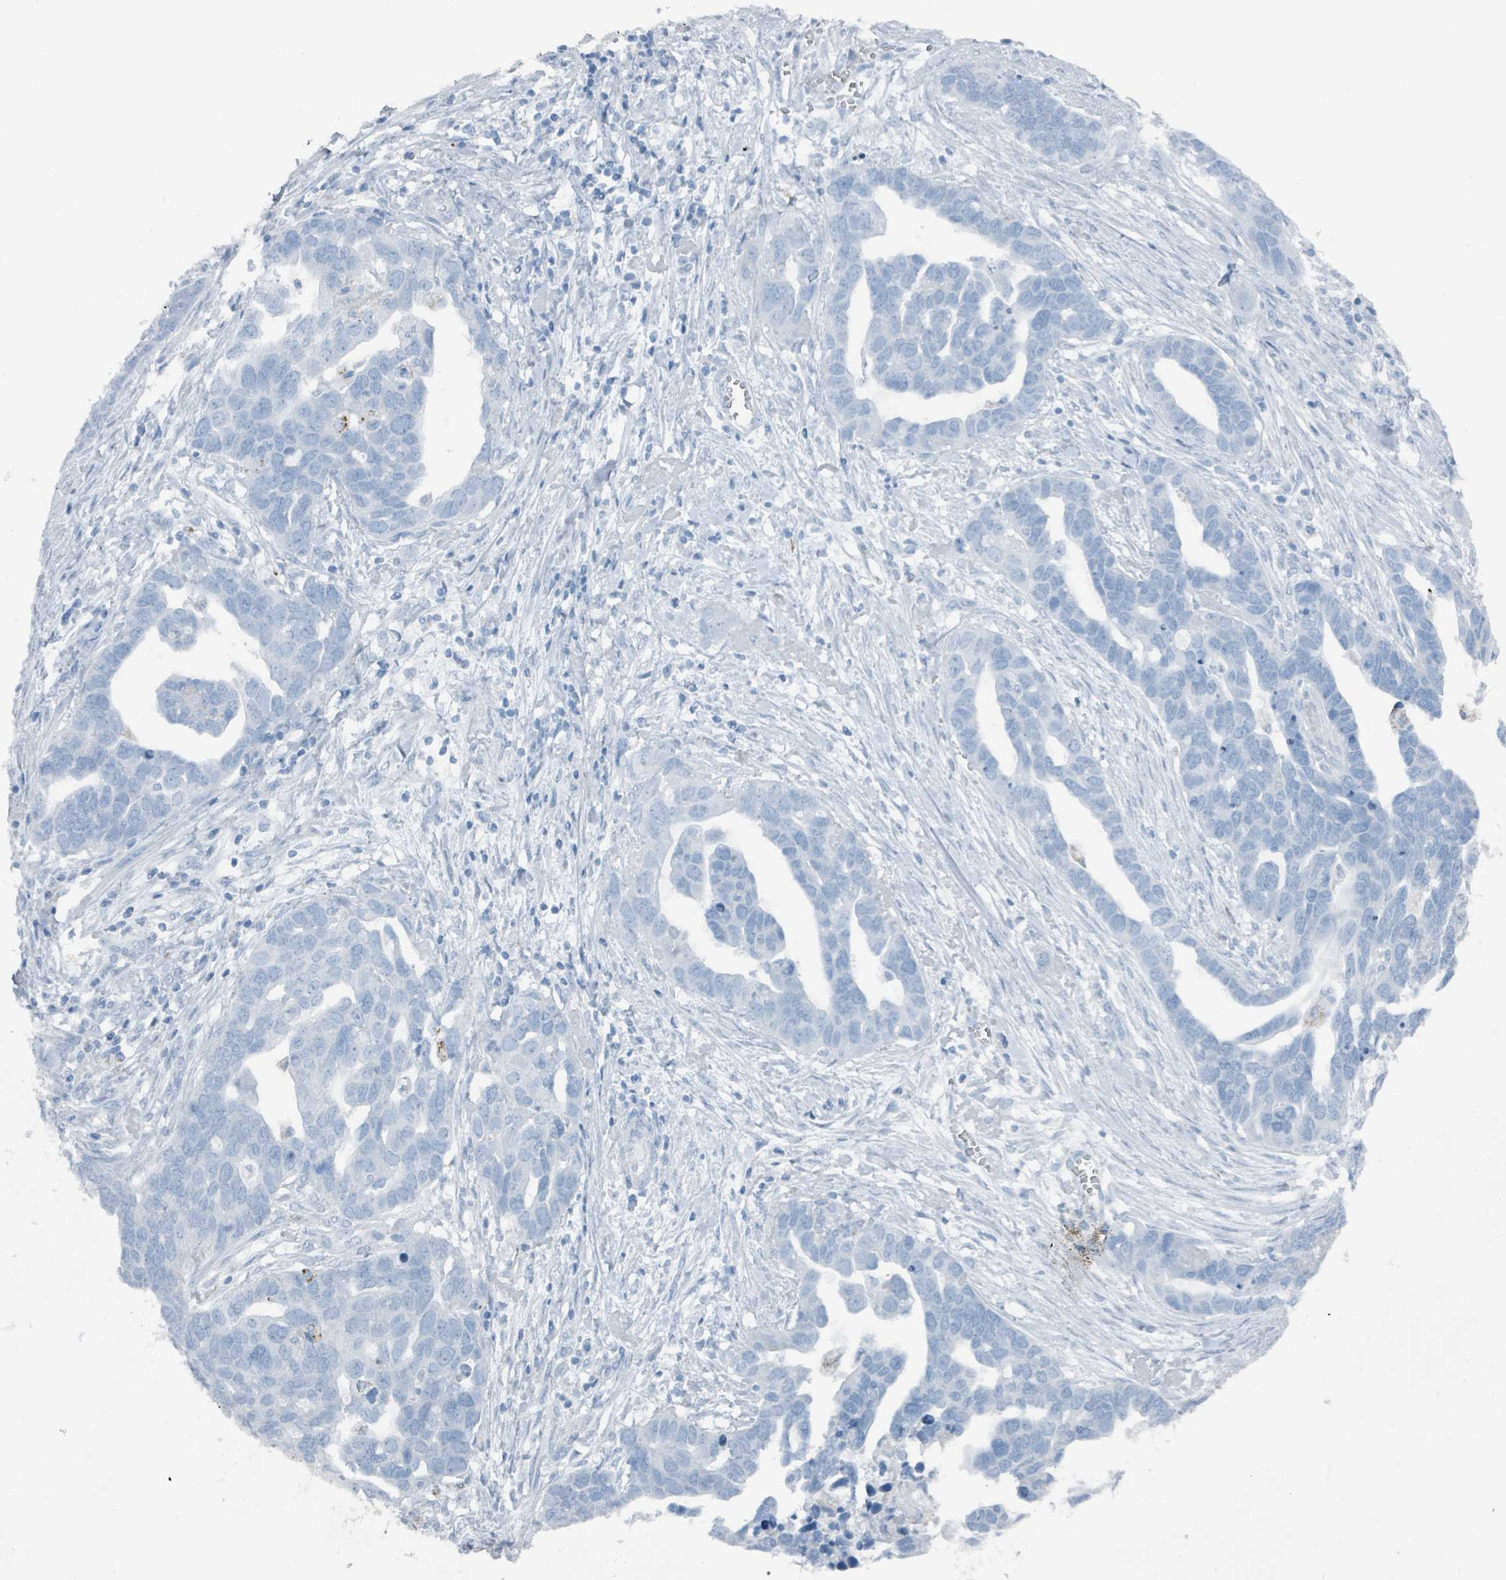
{"staining": {"intensity": "negative", "quantity": "none", "location": "none"}, "tissue": "ovarian cancer", "cell_type": "Tumor cells", "image_type": "cancer", "snomed": [{"axis": "morphology", "description": "Cystadenocarcinoma, serous, NOS"}, {"axis": "topography", "description": "Ovary"}], "caption": "Ovarian cancer (serous cystadenocarcinoma) was stained to show a protein in brown. There is no significant positivity in tumor cells.", "gene": "GAMT", "patient": {"sex": "female", "age": 54}}